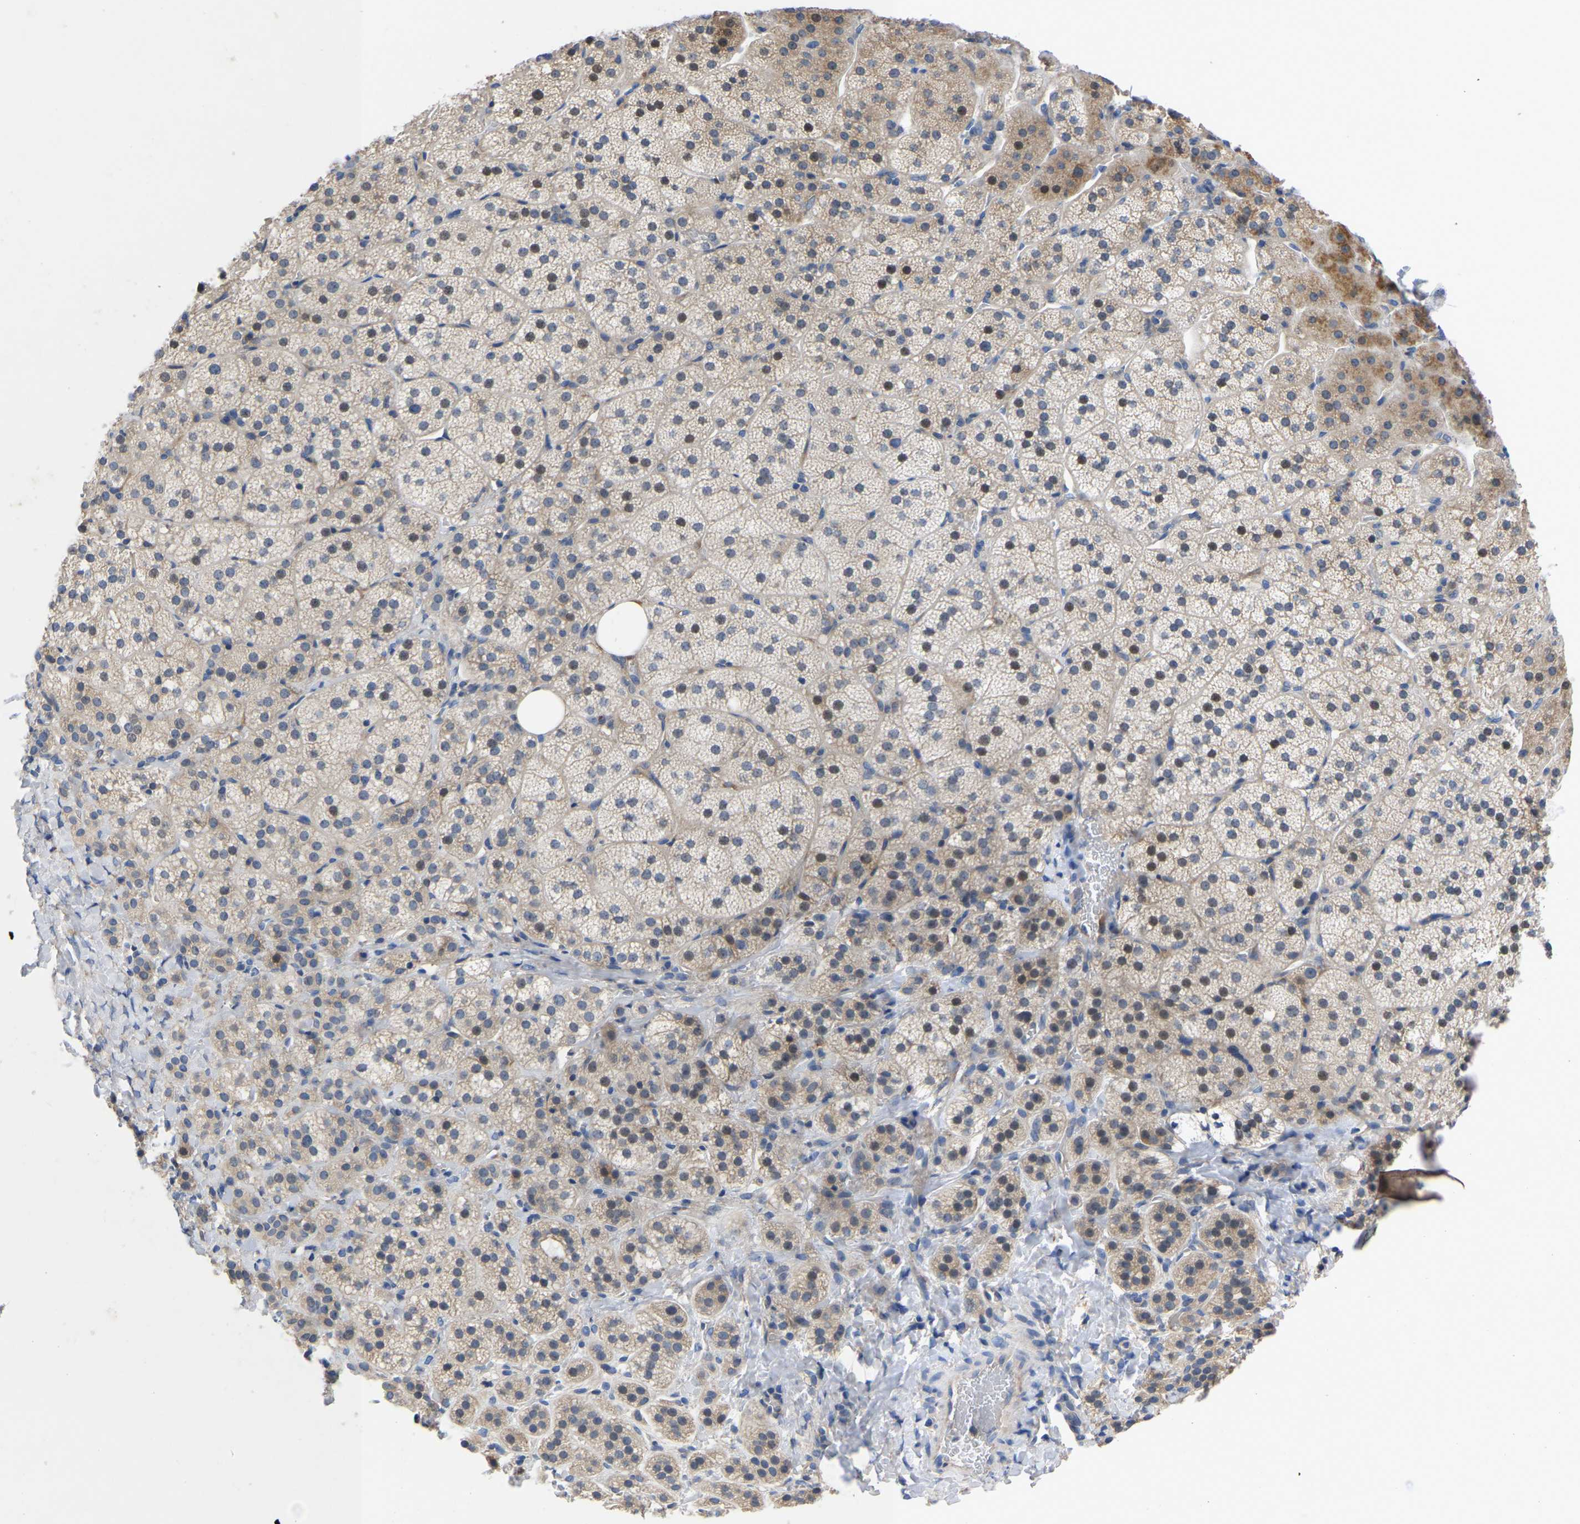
{"staining": {"intensity": "moderate", "quantity": "<25%", "location": "cytoplasmic/membranous"}, "tissue": "adrenal gland", "cell_type": "Glandular cells", "image_type": "normal", "snomed": [{"axis": "morphology", "description": "Normal tissue, NOS"}, {"axis": "topography", "description": "Adrenal gland"}], "caption": "This micrograph exhibits IHC staining of unremarkable human adrenal gland, with low moderate cytoplasmic/membranous expression in about <25% of glandular cells.", "gene": "ABCA10", "patient": {"sex": "female", "age": 44}}